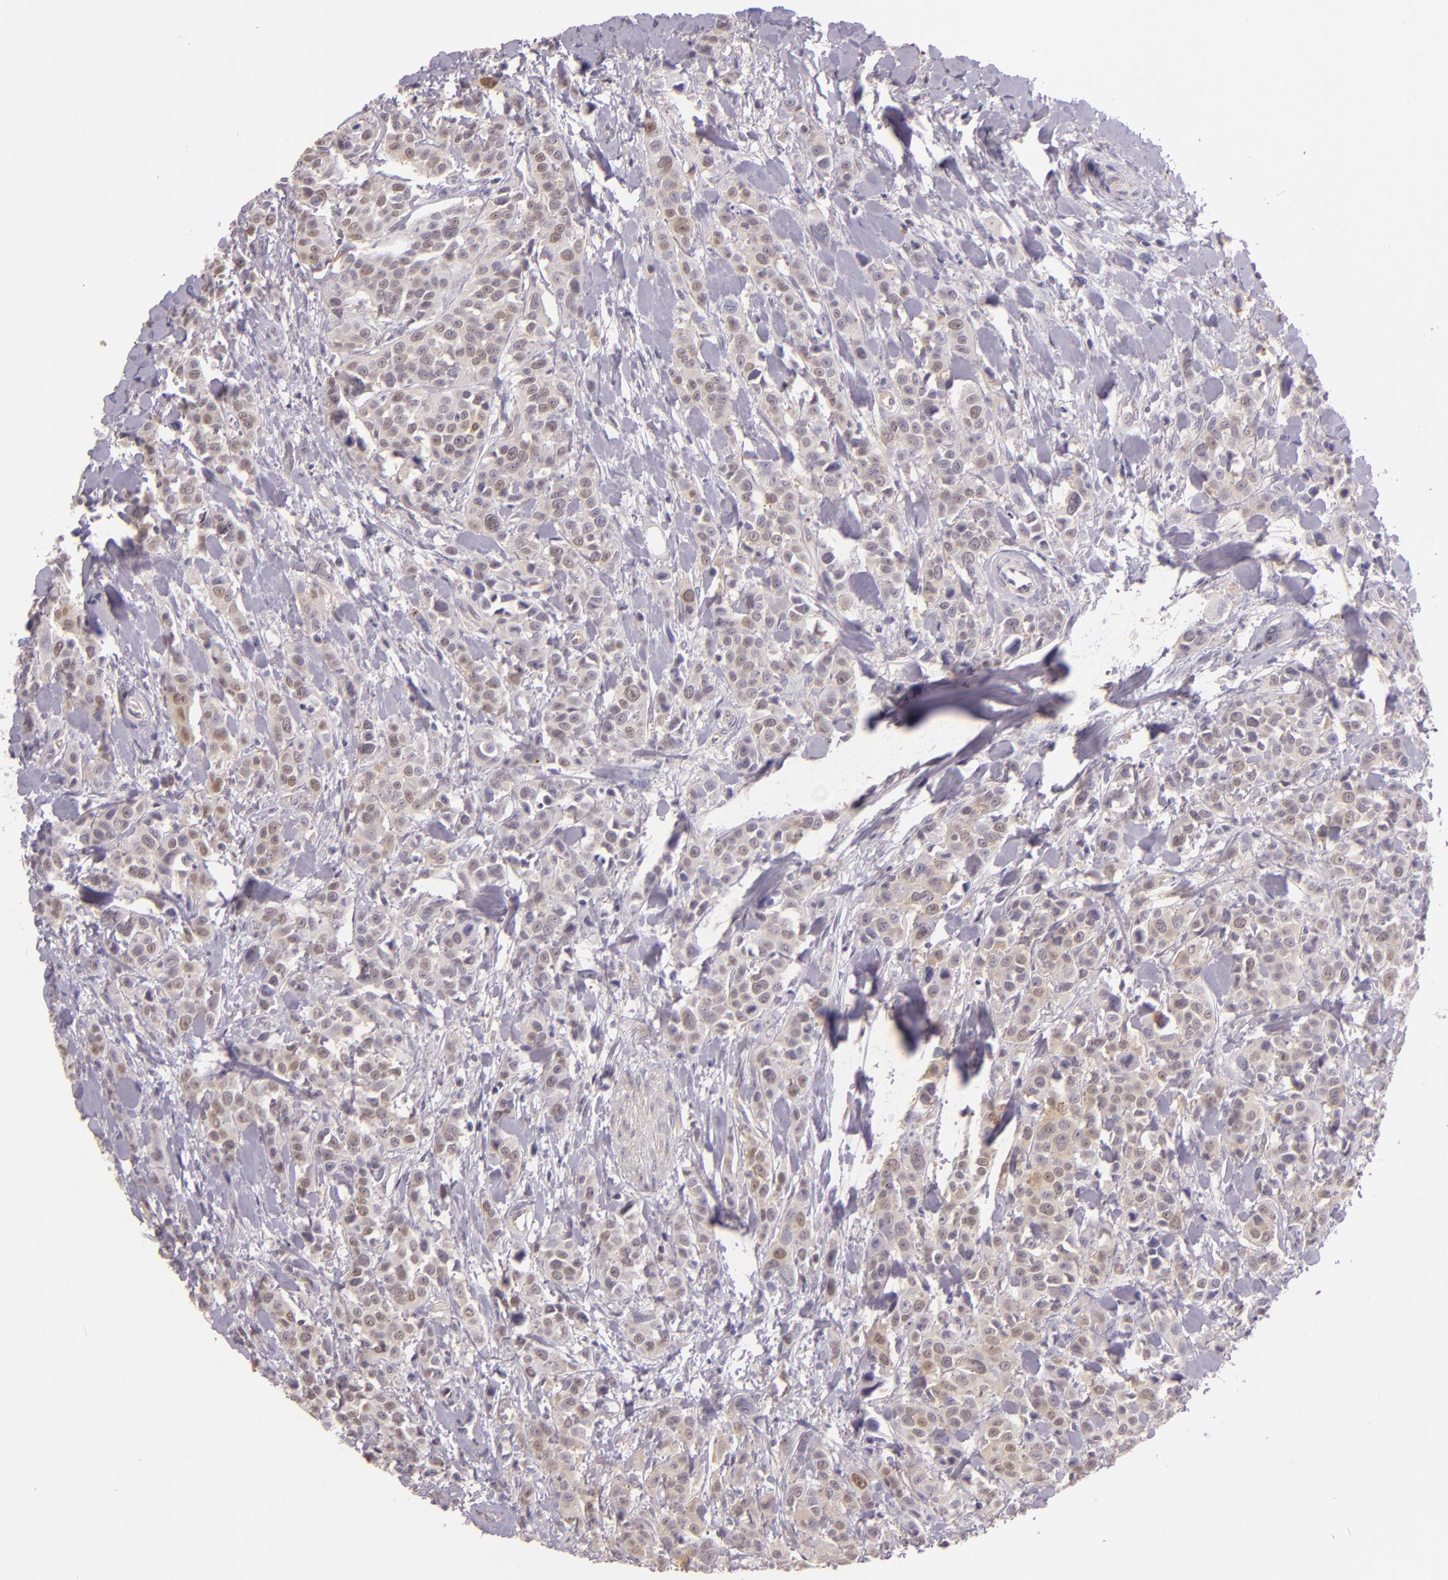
{"staining": {"intensity": "moderate", "quantity": "25%-75%", "location": "cytoplasmic/membranous,nuclear"}, "tissue": "urothelial cancer", "cell_type": "Tumor cells", "image_type": "cancer", "snomed": [{"axis": "morphology", "description": "Urothelial carcinoma, High grade"}, {"axis": "topography", "description": "Urinary bladder"}], "caption": "Tumor cells show medium levels of moderate cytoplasmic/membranous and nuclear expression in about 25%-75% of cells in human urothelial carcinoma (high-grade).", "gene": "HSPA8", "patient": {"sex": "male", "age": 56}}